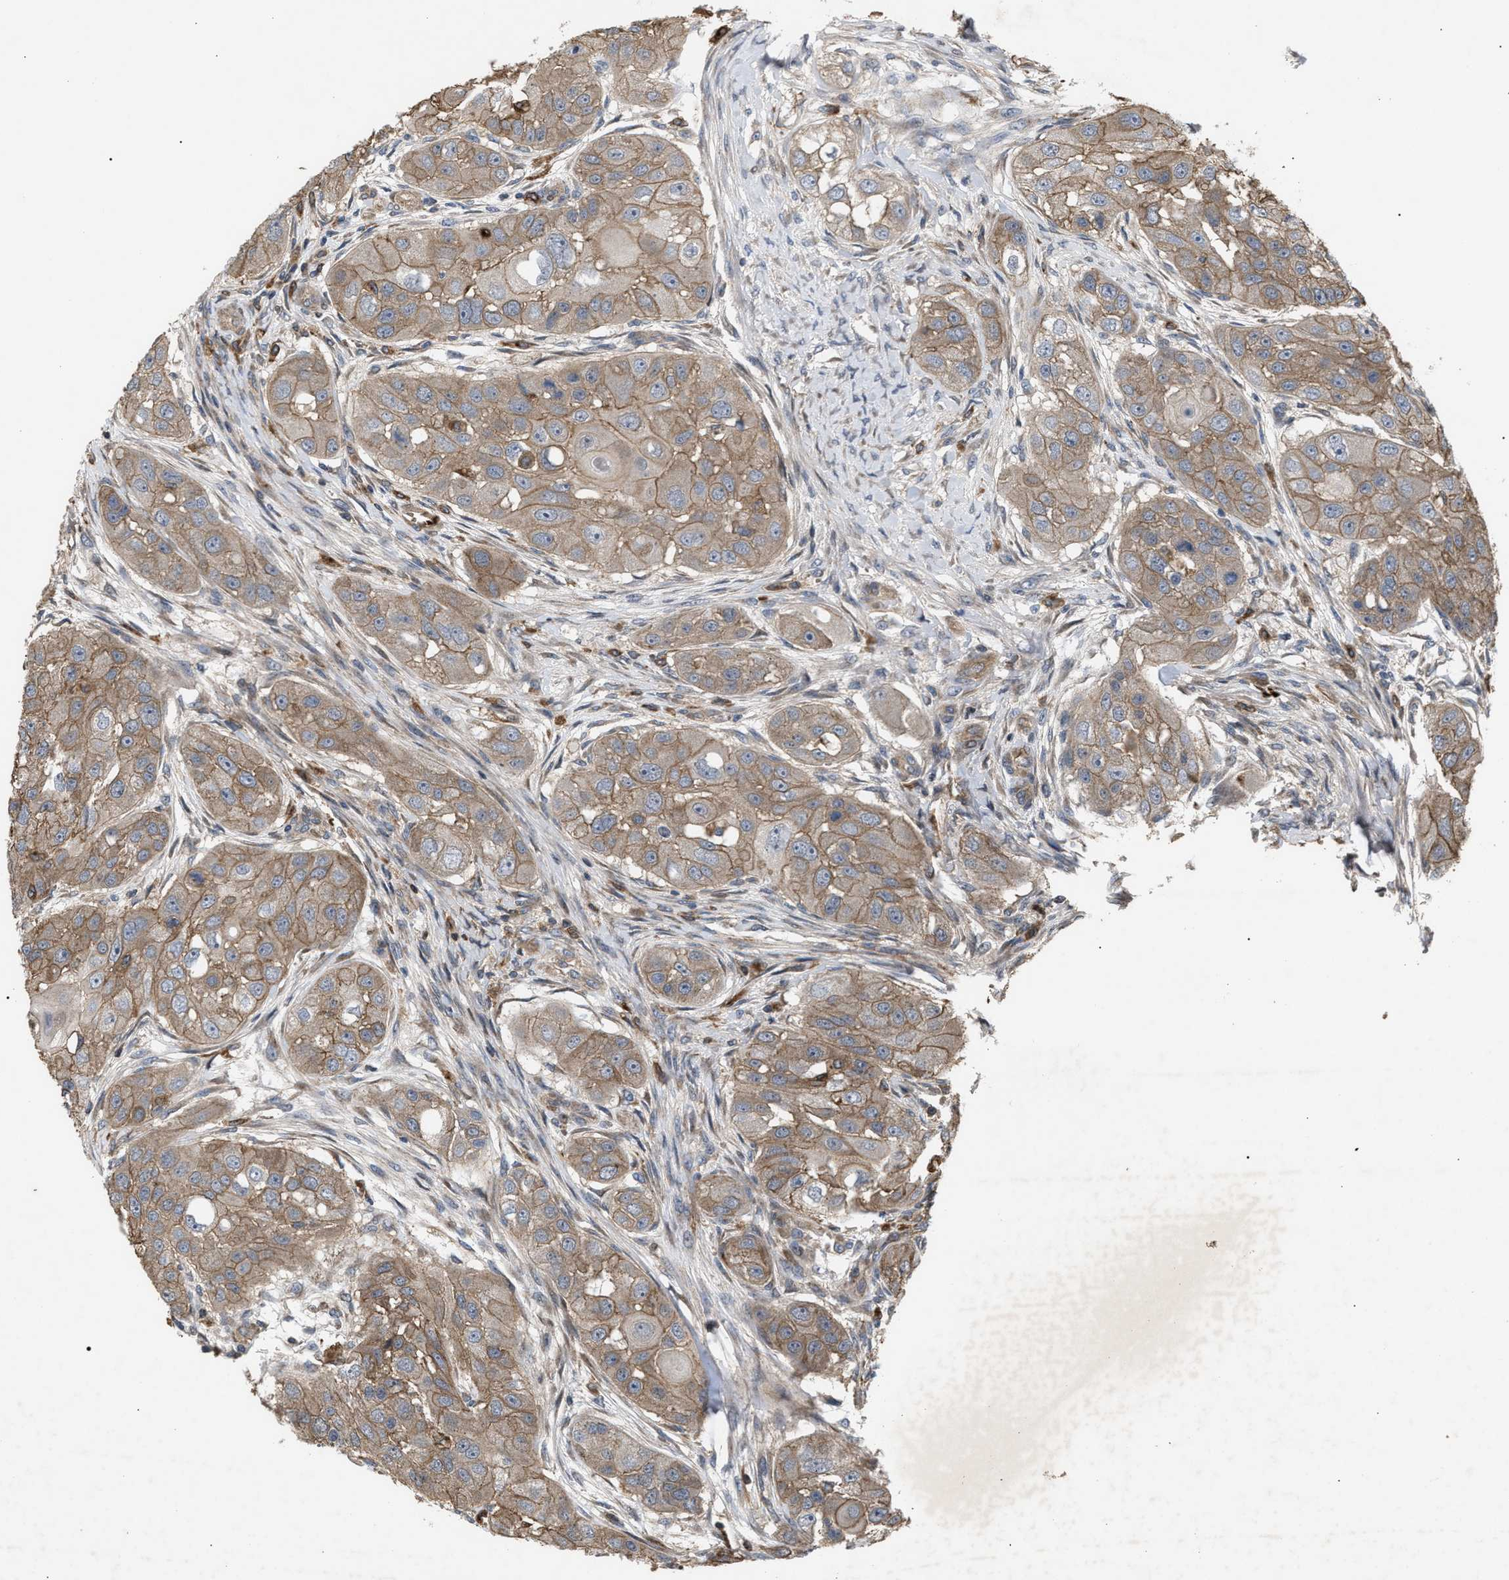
{"staining": {"intensity": "moderate", "quantity": ">75%", "location": "cytoplasmic/membranous"}, "tissue": "head and neck cancer", "cell_type": "Tumor cells", "image_type": "cancer", "snomed": [{"axis": "morphology", "description": "Normal tissue, NOS"}, {"axis": "morphology", "description": "Squamous cell carcinoma, NOS"}, {"axis": "topography", "description": "Skeletal muscle"}, {"axis": "topography", "description": "Head-Neck"}], "caption": "Immunohistochemistry (IHC) micrograph of neoplastic tissue: human head and neck cancer (squamous cell carcinoma) stained using IHC demonstrates medium levels of moderate protein expression localized specifically in the cytoplasmic/membranous of tumor cells, appearing as a cytoplasmic/membranous brown color.", "gene": "GCC1", "patient": {"sex": "male", "age": 51}}